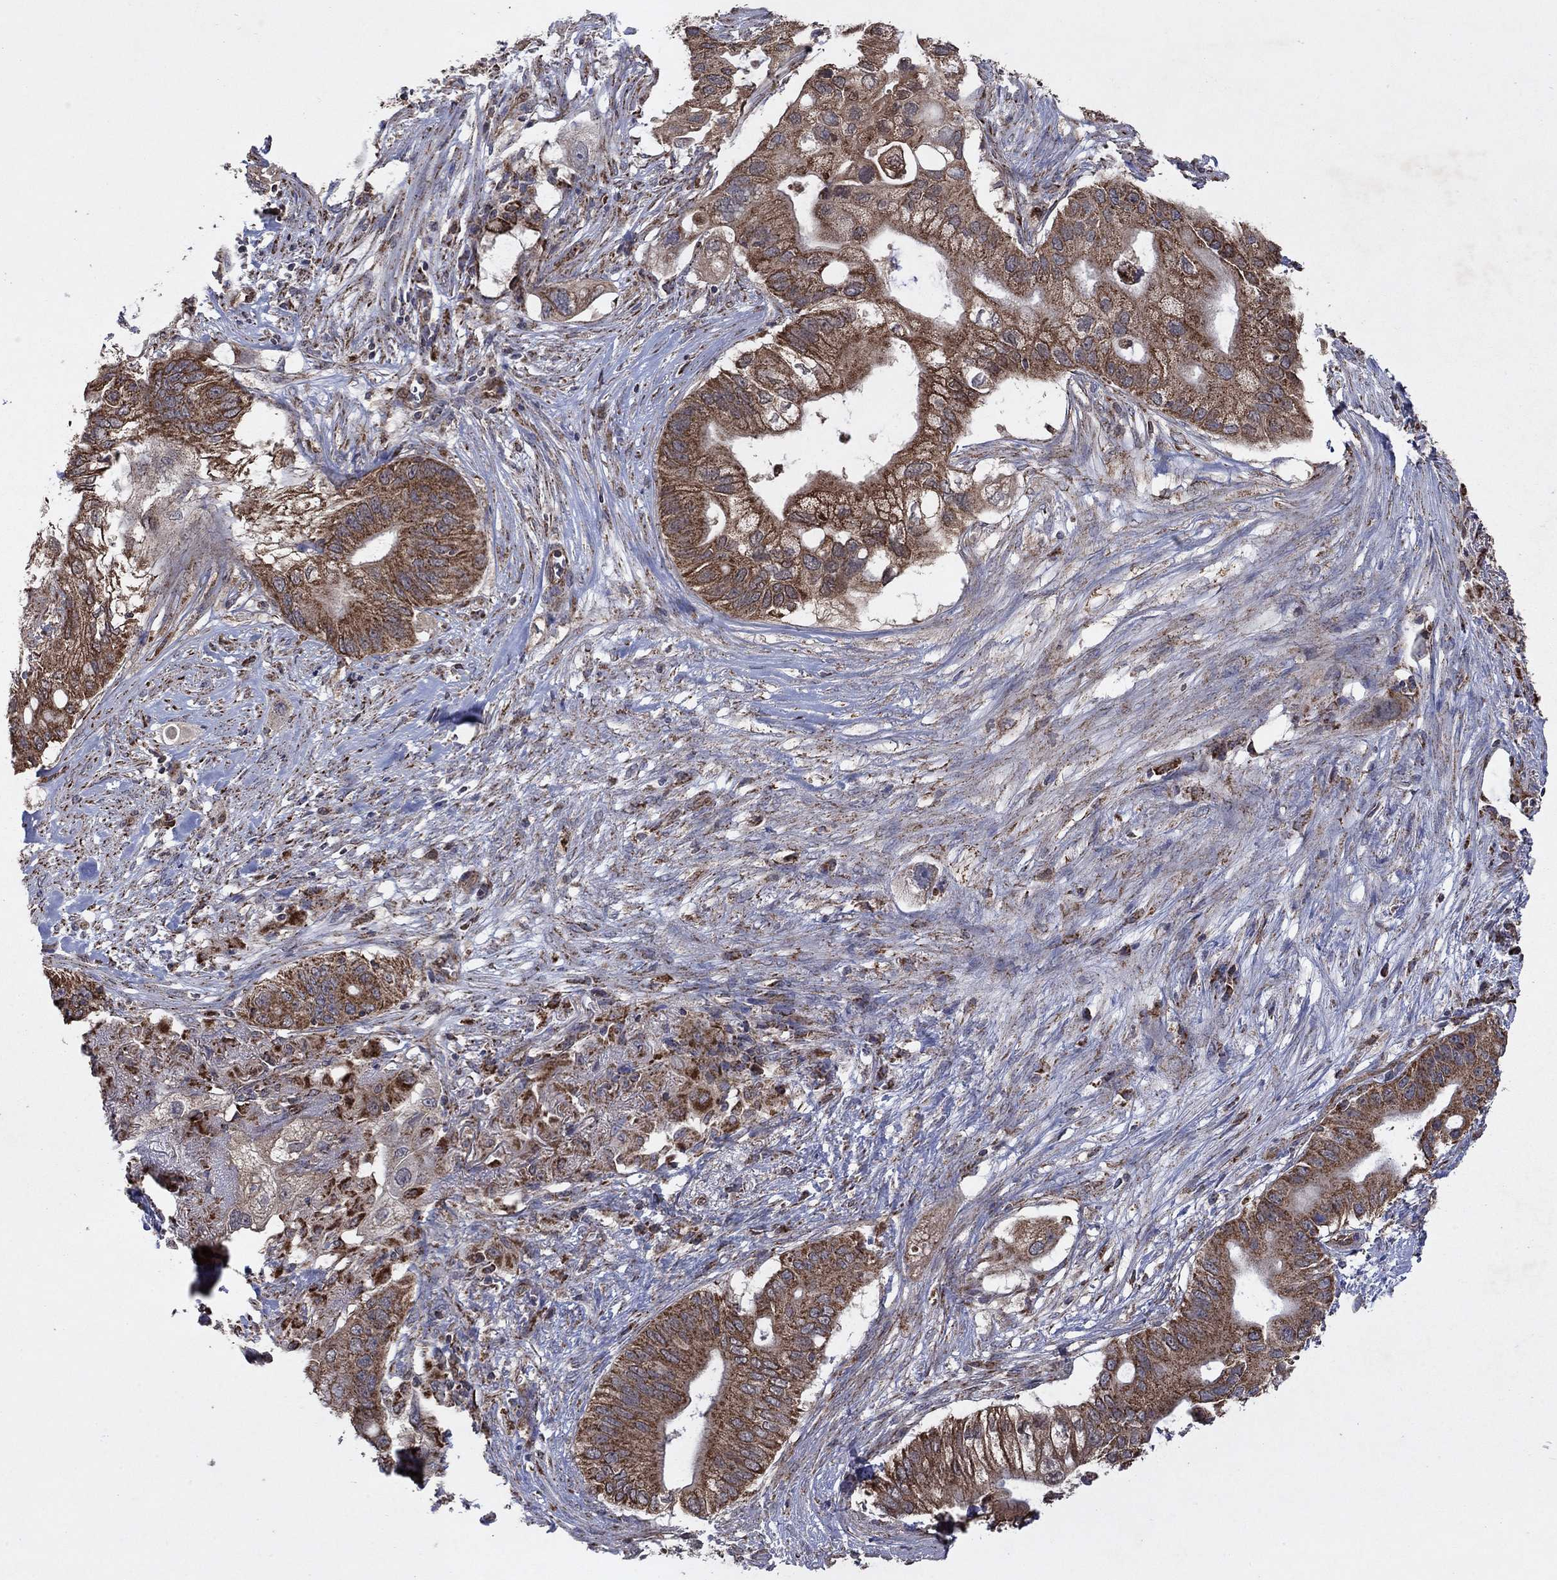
{"staining": {"intensity": "moderate", "quantity": ">75%", "location": "cytoplasmic/membranous"}, "tissue": "pancreatic cancer", "cell_type": "Tumor cells", "image_type": "cancer", "snomed": [{"axis": "morphology", "description": "Adenocarcinoma, NOS"}, {"axis": "topography", "description": "Pancreas"}], "caption": "Pancreatic cancer (adenocarcinoma) stained with a brown dye displays moderate cytoplasmic/membranous positive positivity in approximately >75% of tumor cells.", "gene": "DPH1", "patient": {"sex": "female", "age": 72}}